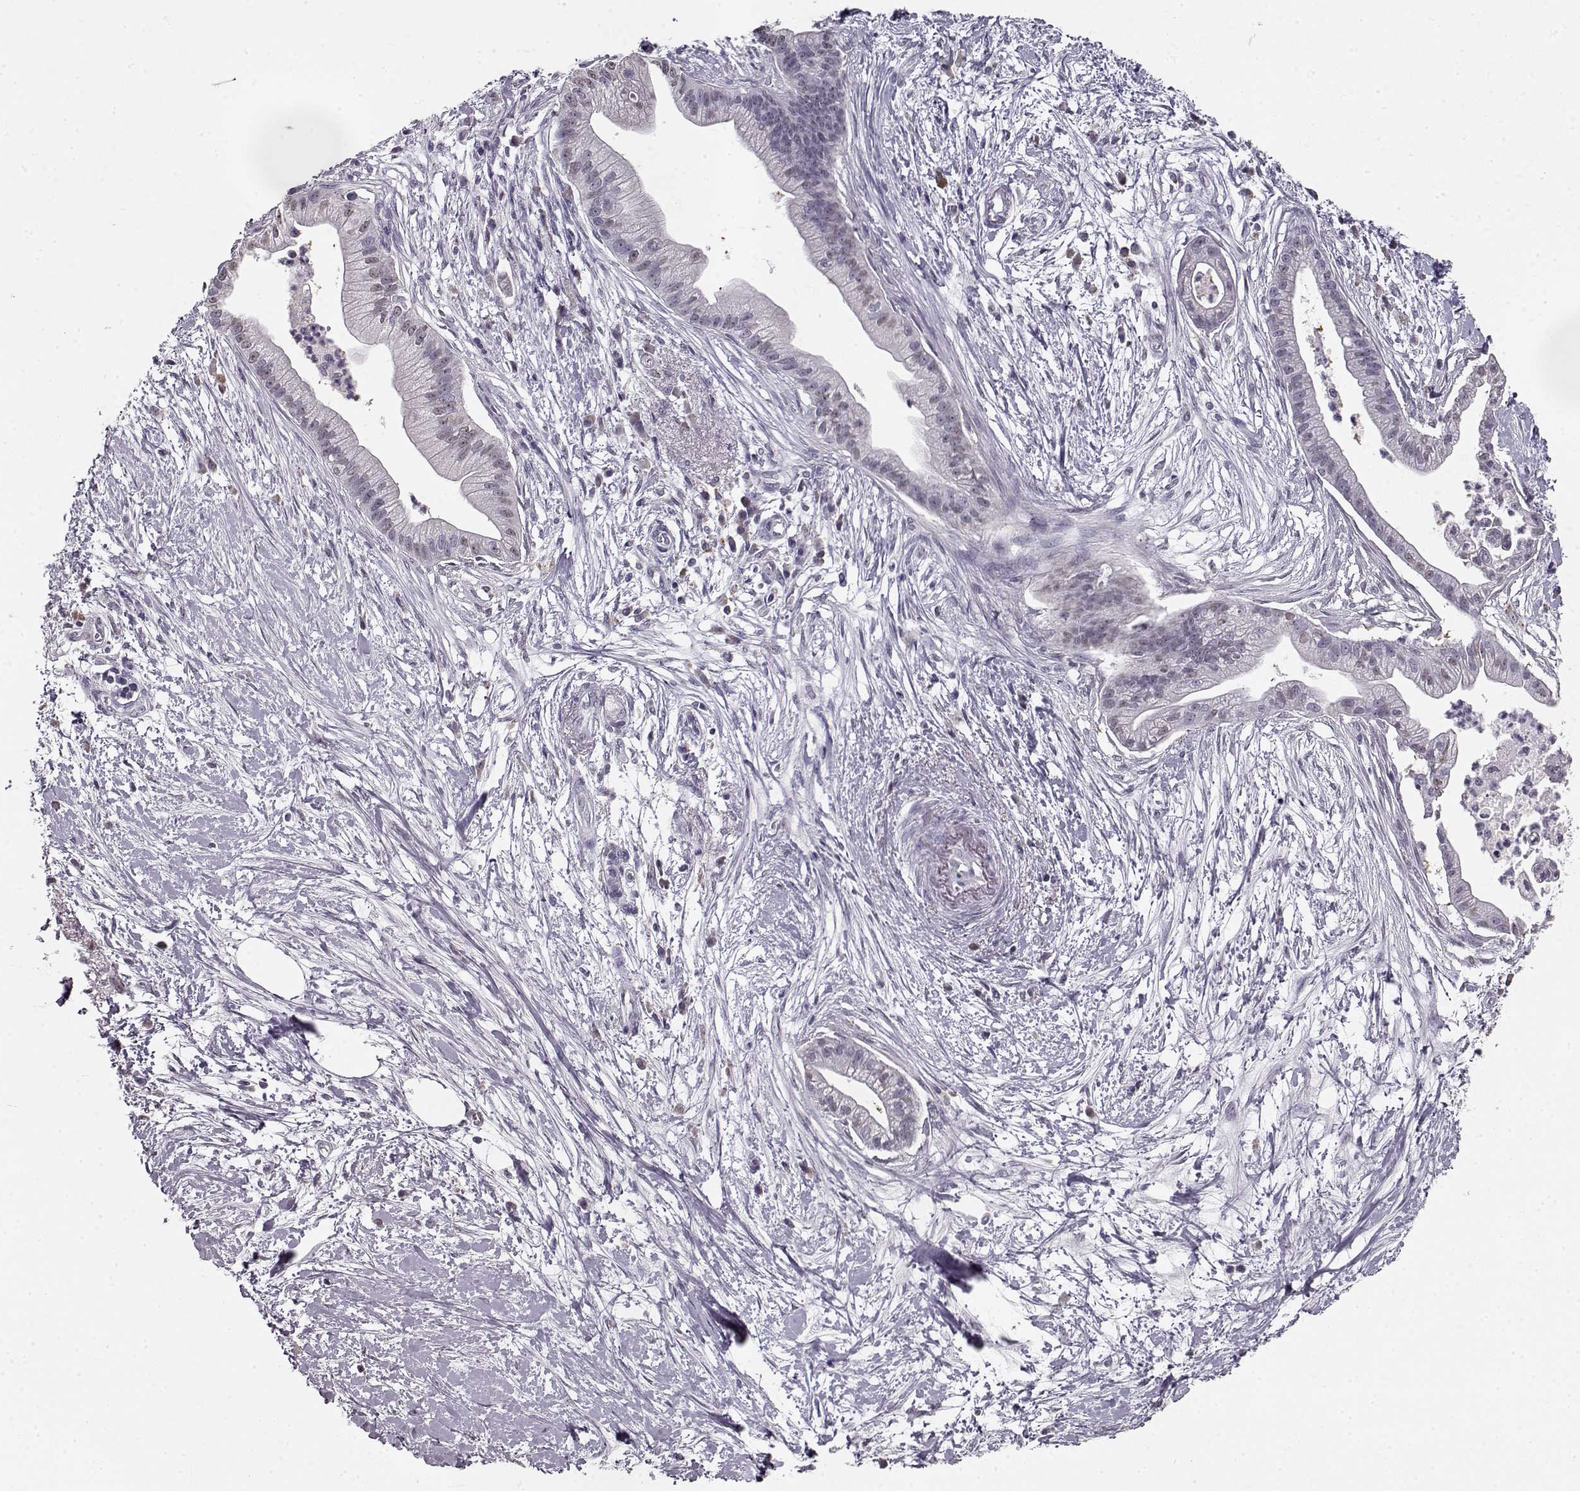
{"staining": {"intensity": "weak", "quantity": "<25%", "location": "nuclear"}, "tissue": "pancreatic cancer", "cell_type": "Tumor cells", "image_type": "cancer", "snomed": [{"axis": "morphology", "description": "Normal tissue, NOS"}, {"axis": "morphology", "description": "Adenocarcinoma, NOS"}, {"axis": "topography", "description": "Lymph node"}, {"axis": "topography", "description": "Pancreas"}], "caption": "A high-resolution histopathology image shows IHC staining of pancreatic adenocarcinoma, which reveals no significant expression in tumor cells.", "gene": "RP1L1", "patient": {"sex": "female", "age": 58}}